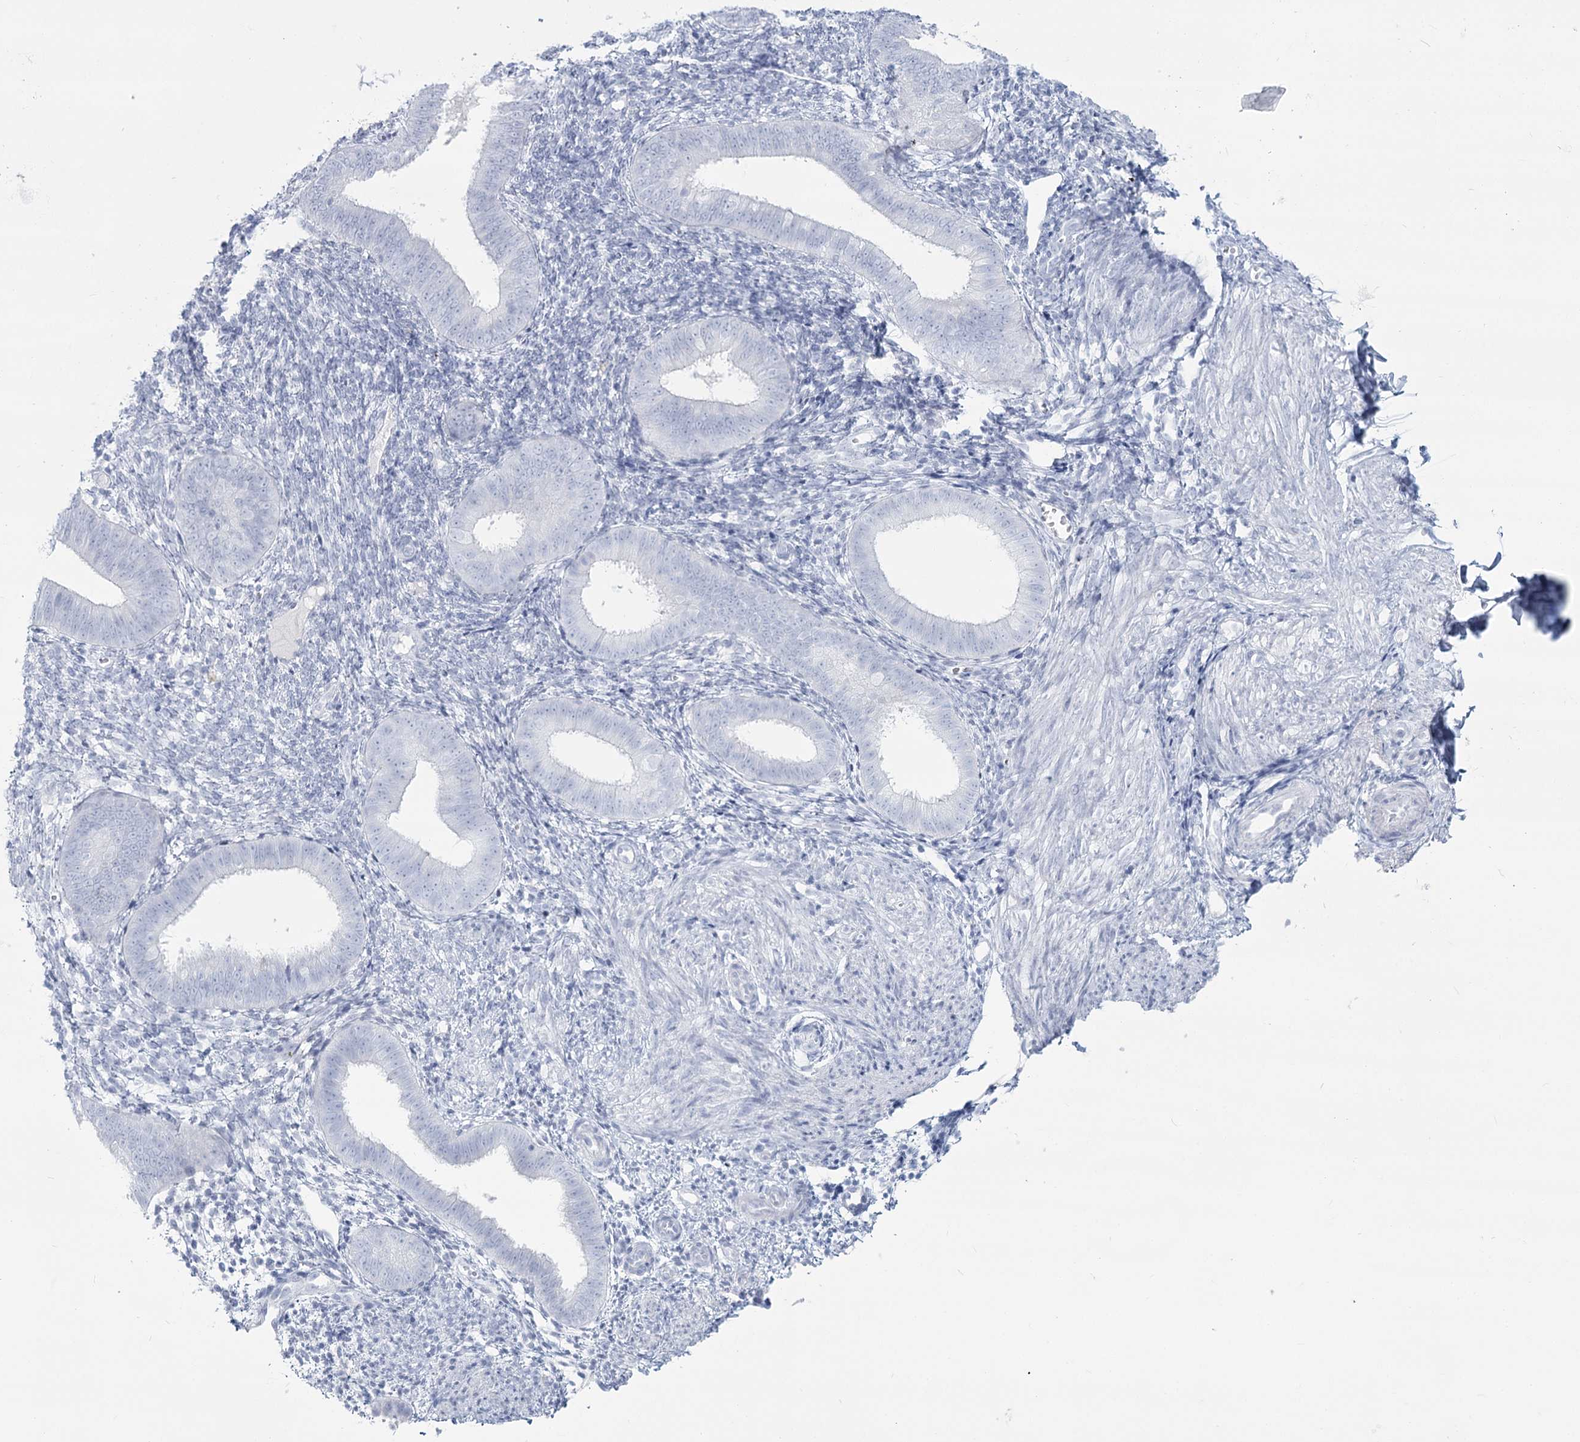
{"staining": {"intensity": "negative", "quantity": "none", "location": "none"}, "tissue": "endometrium", "cell_type": "Cells in endometrial stroma", "image_type": "normal", "snomed": [{"axis": "morphology", "description": "Normal tissue, NOS"}, {"axis": "topography", "description": "Uterus"}, {"axis": "topography", "description": "Endometrium"}], "caption": "An image of human endometrium is negative for staining in cells in endometrial stroma.", "gene": "SLC6A19", "patient": {"sex": "female", "age": 48}}